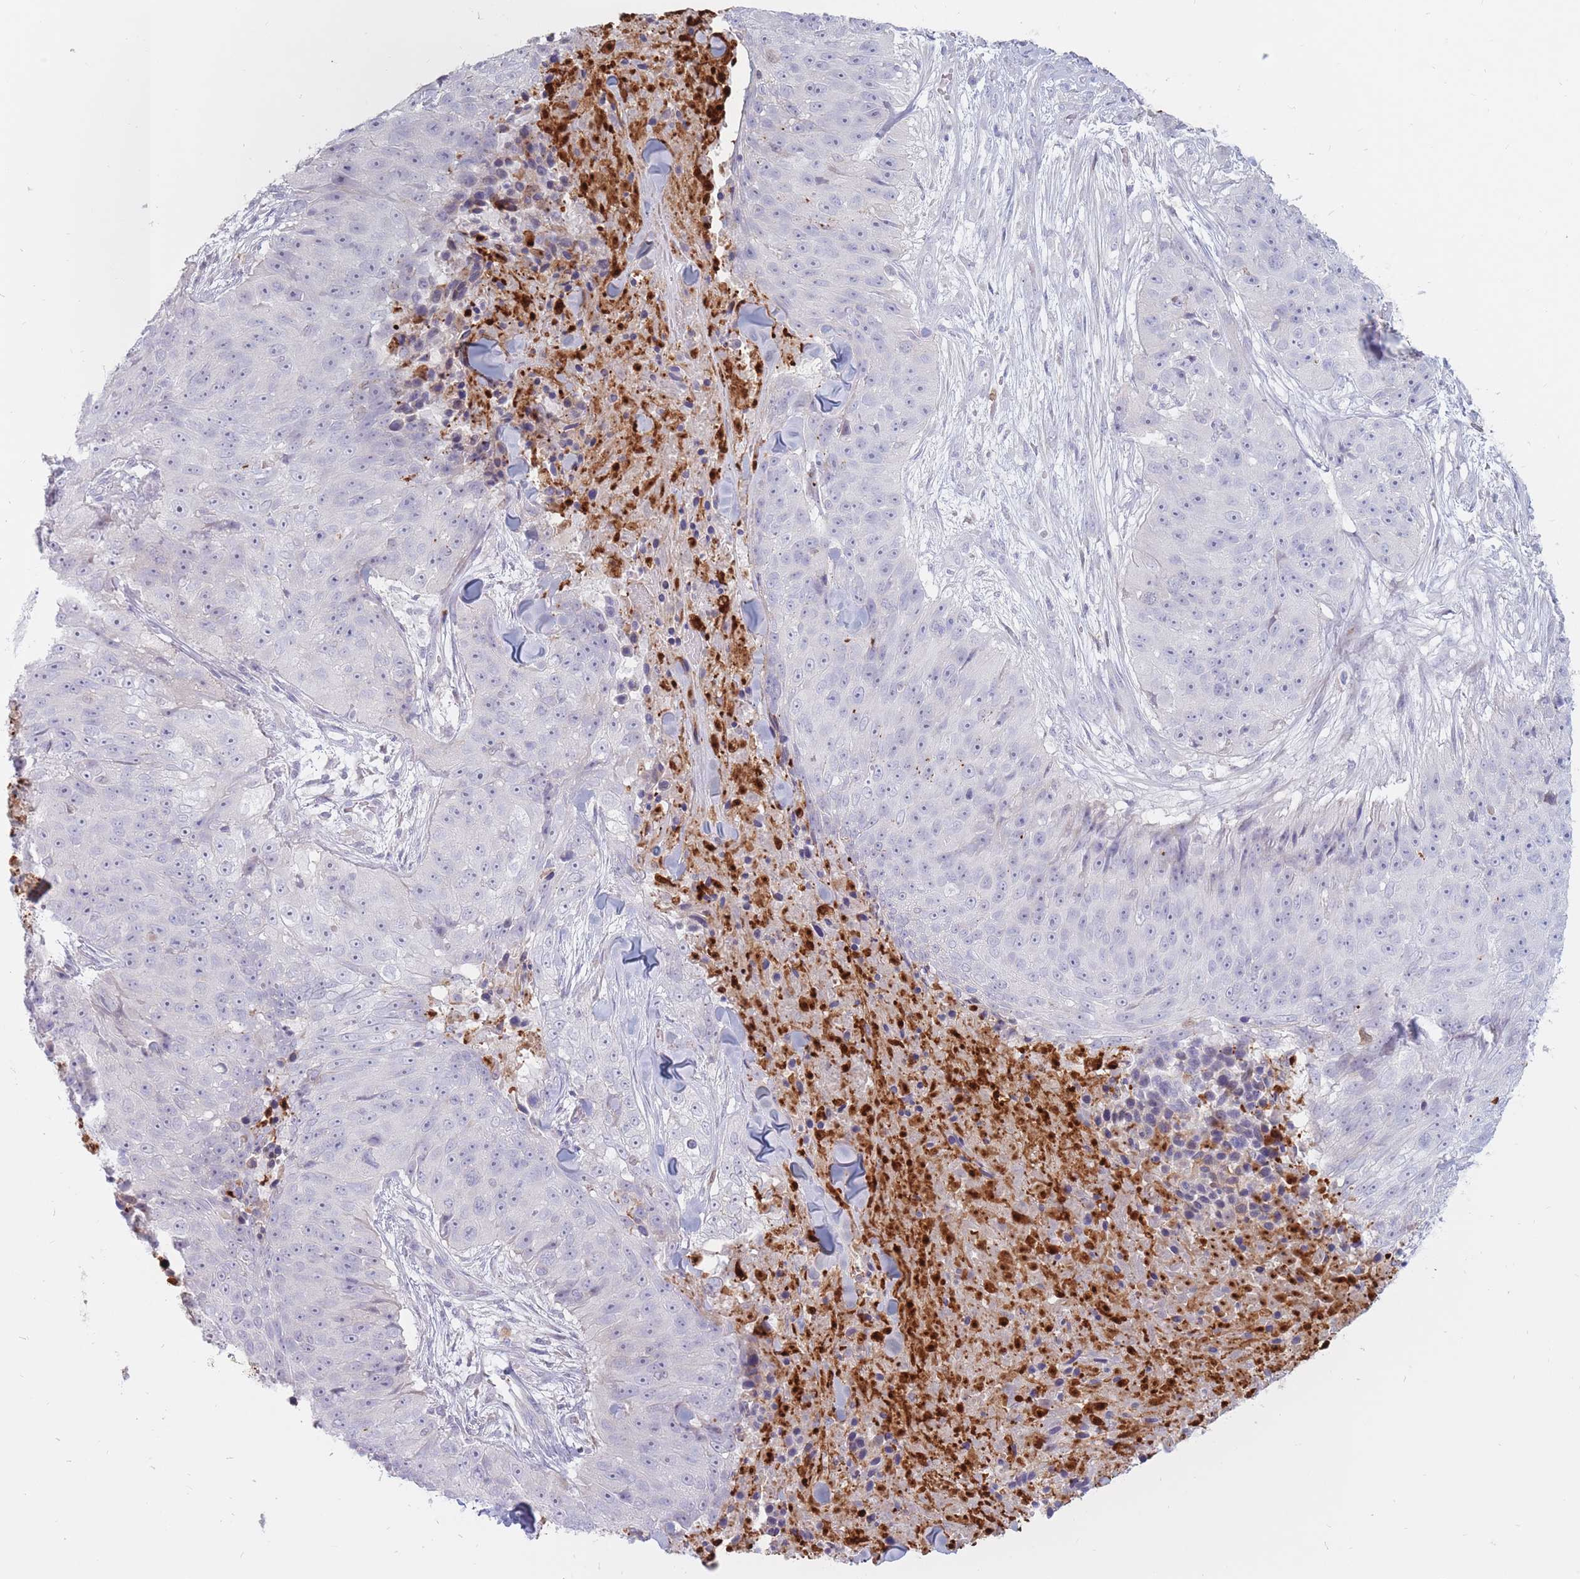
{"staining": {"intensity": "negative", "quantity": "none", "location": "none"}, "tissue": "skin cancer", "cell_type": "Tumor cells", "image_type": "cancer", "snomed": [{"axis": "morphology", "description": "Squamous cell carcinoma, NOS"}, {"axis": "topography", "description": "Skin"}], "caption": "Immunohistochemistry of skin squamous cell carcinoma exhibits no expression in tumor cells. (Stains: DAB immunohistochemistry (IHC) with hematoxylin counter stain, Microscopy: brightfield microscopy at high magnification).", "gene": "PTGDR", "patient": {"sex": "female", "age": 87}}